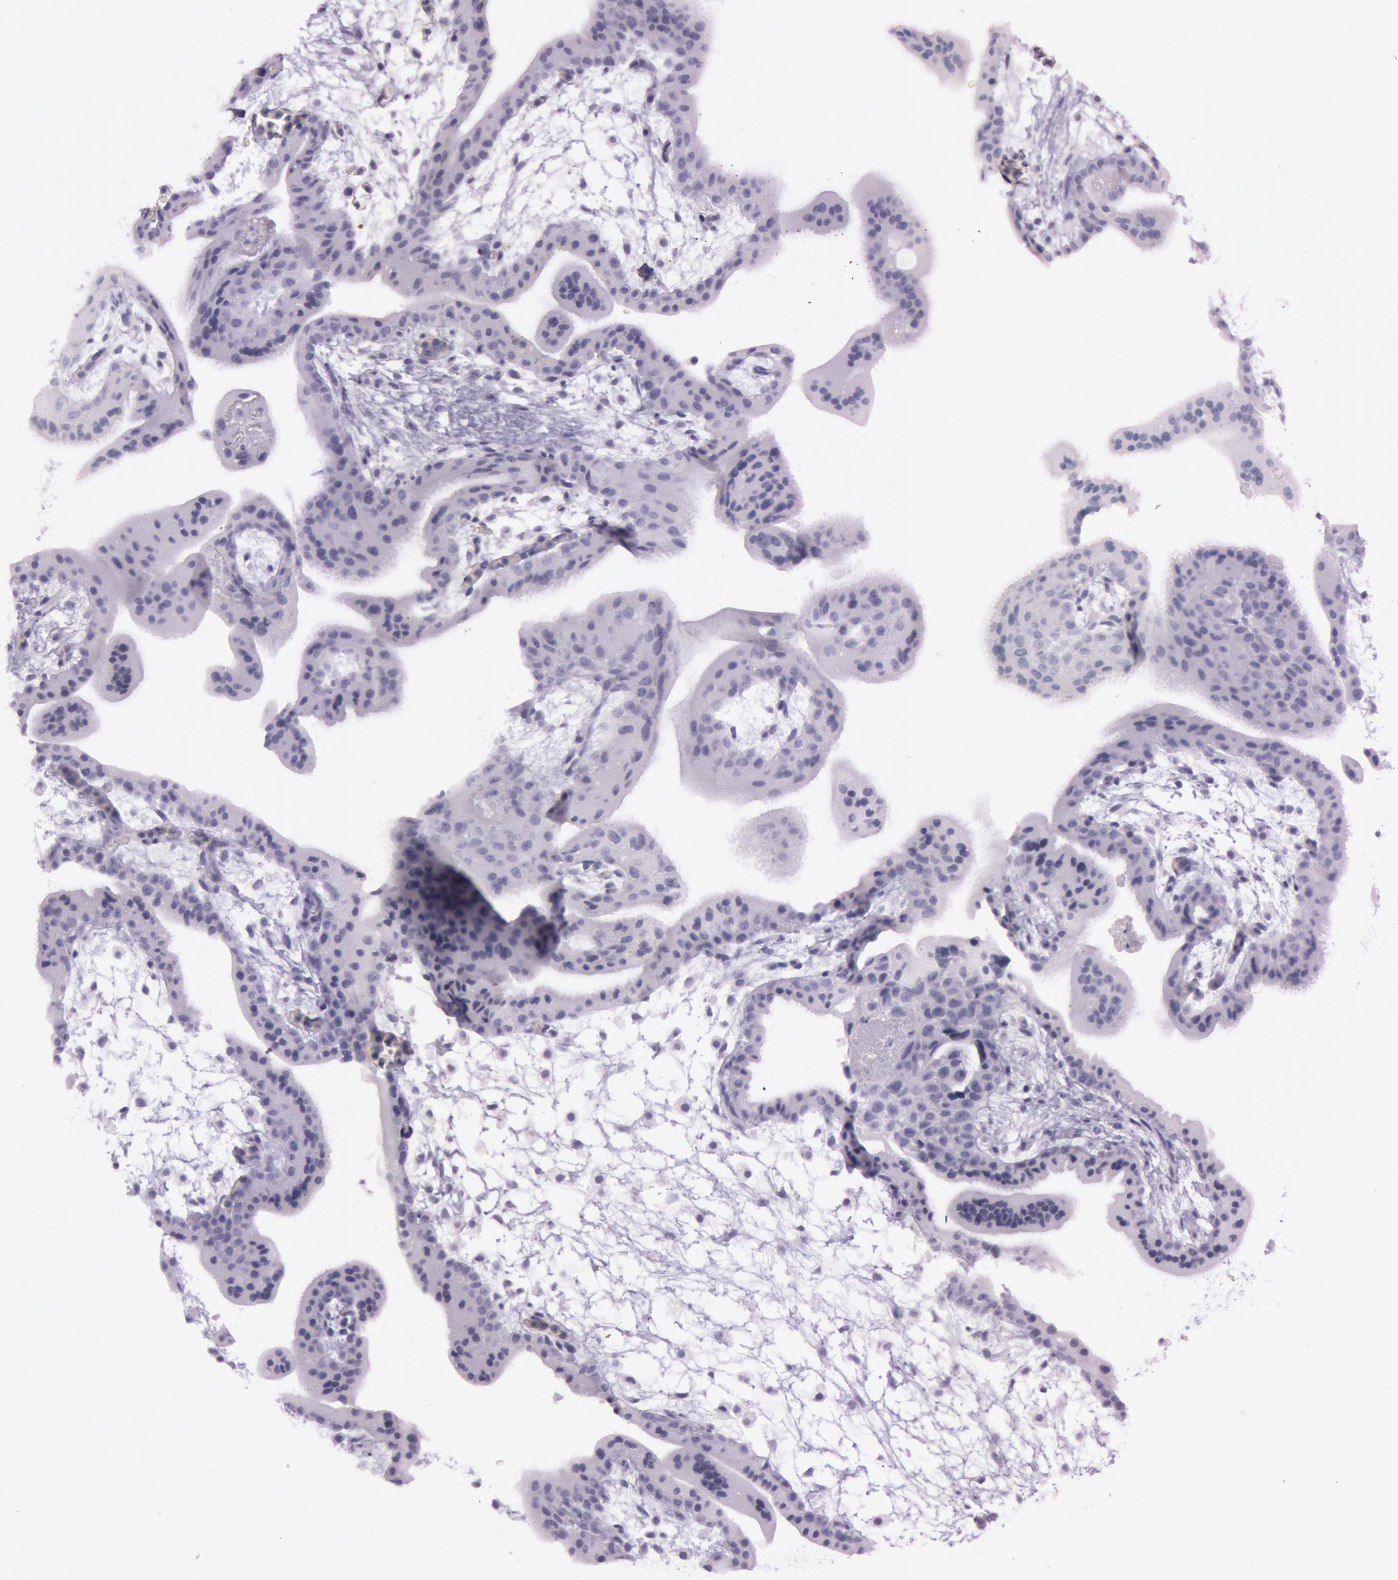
{"staining": {"intensity": "negative", "quantity": "none", "location": "none"}, "tissue": "placenta", "cell_type": "Decidual cells", "image_type": "normal", "snomed": [{"axis": "morphology", "description": "Normal tissue, NOS"}, {"axis": "topography", "description": "Placenta"}], "caption": "Immunohistochemical staining of normal human placenta displays no significant expression in decidual cells.", "gene": "FOLH1", "patient": {"sex": "female", "age": 35}}